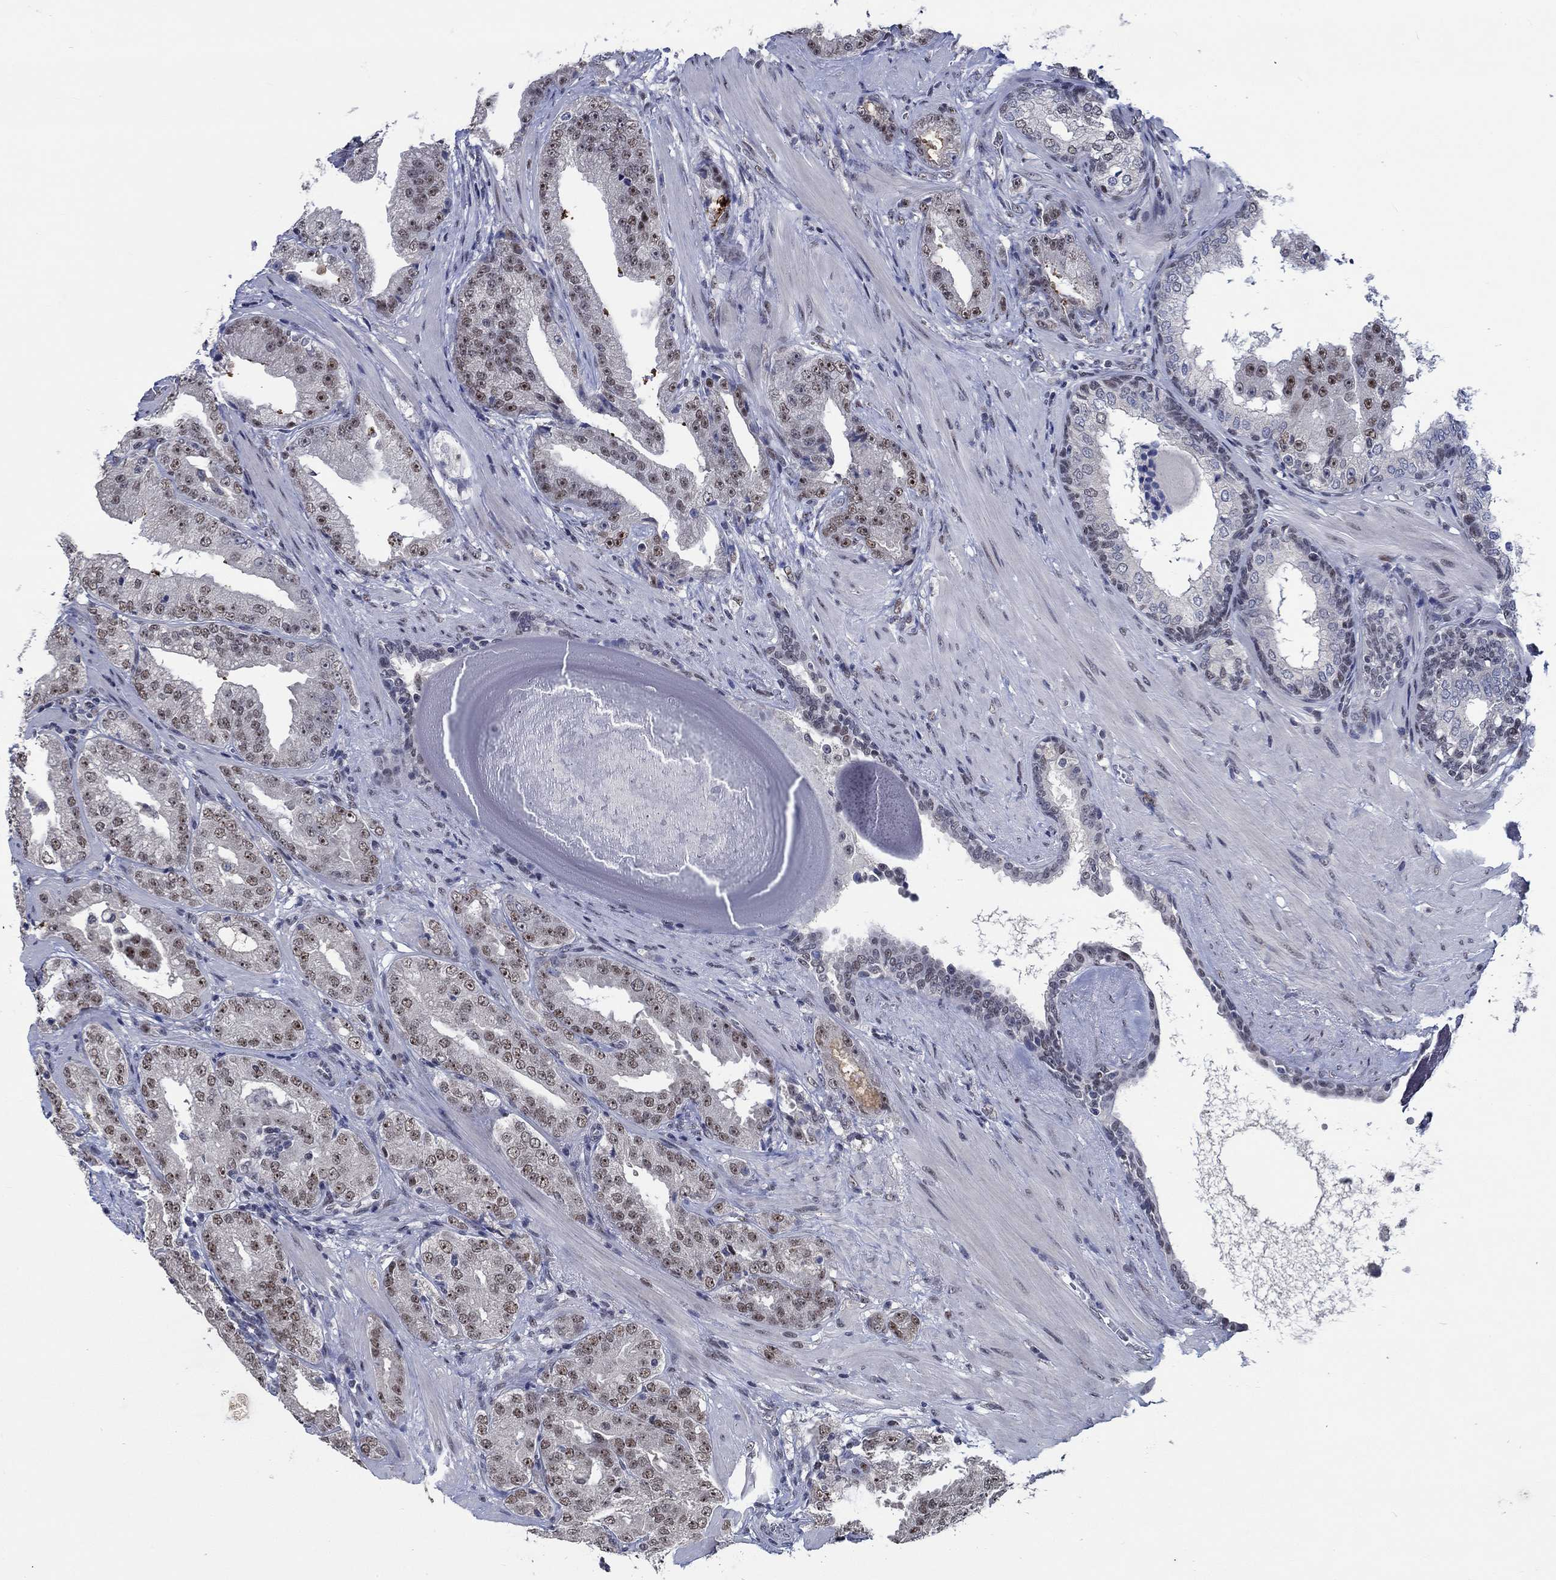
{"staining": {"intensity": "weak", "quantity": "<25%", "location": "nuclear"}, "tissue": "prostate cancer", "cell_type": "Tumor cells", "image_type": "cancer", "snomed": [{"axis": "morphology", "description": "Adenocarcinoma, Low grade"}, {"axis": "topography", "description": "Prostate"}], "caption": "Human prostate cancer (low-grade adenocarcinoma) stained for a protein using IHC shows no expression in tumor cells.", "gene": "HTN1", "patient": {"sex": "male", "age": 62}}